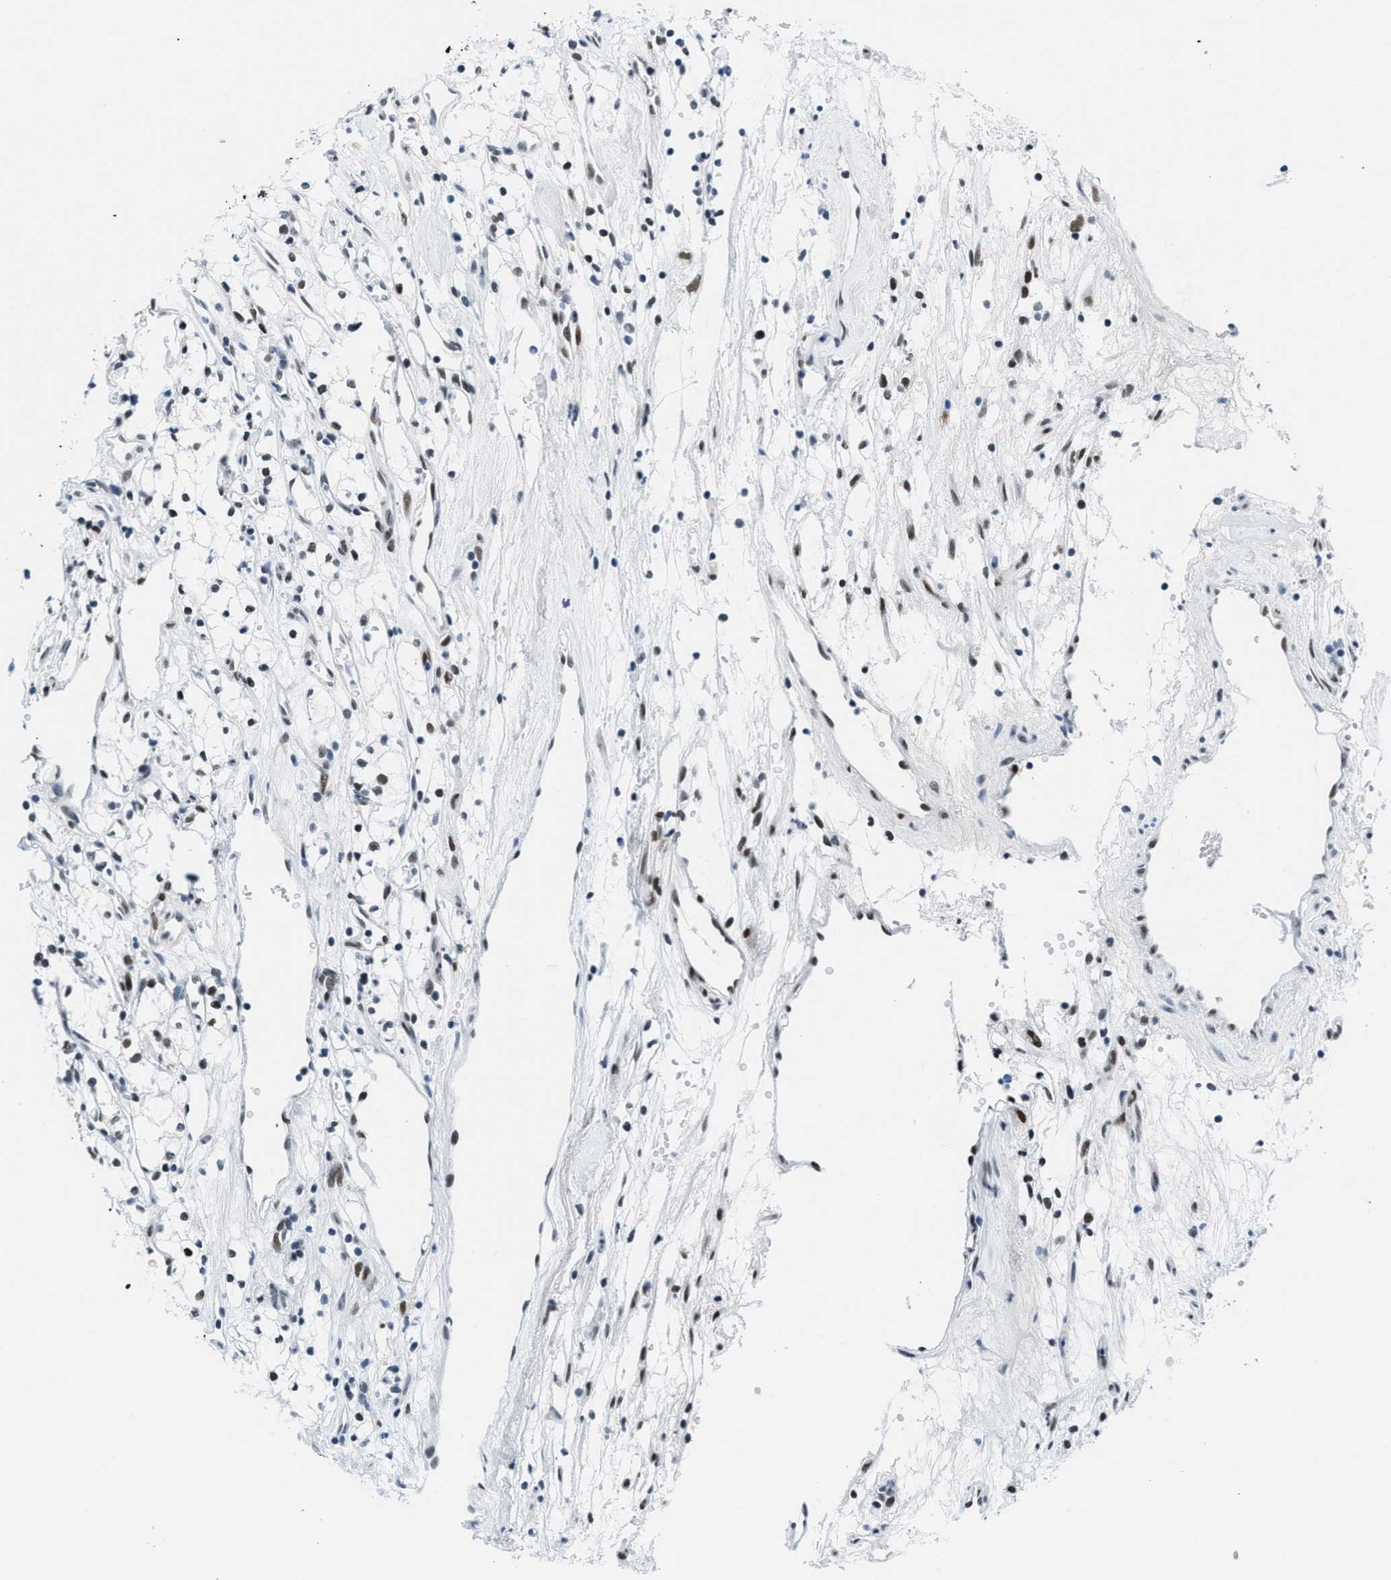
{"staining": {"intensity": "moderate", "quantity": "25%-75%", "location": "nuclear"}, "tissue": "renal cancer", "cell_type": "Tumor cells", "image_type": "cancer", "snomed": [{"axis": "morphology", "description": "Adenocarcinoma, NOS"}, {"axis": "topography", "description": "Kidney"}], "caption": "The image displays immunohistochemical staining of renal adenocarcinoma. There is moderate nuclear expression is identified in approximately 25%-75% of tumor cells.", "gene": "SMARCAD1", "patient": {"sex": "male", "age": 59}}